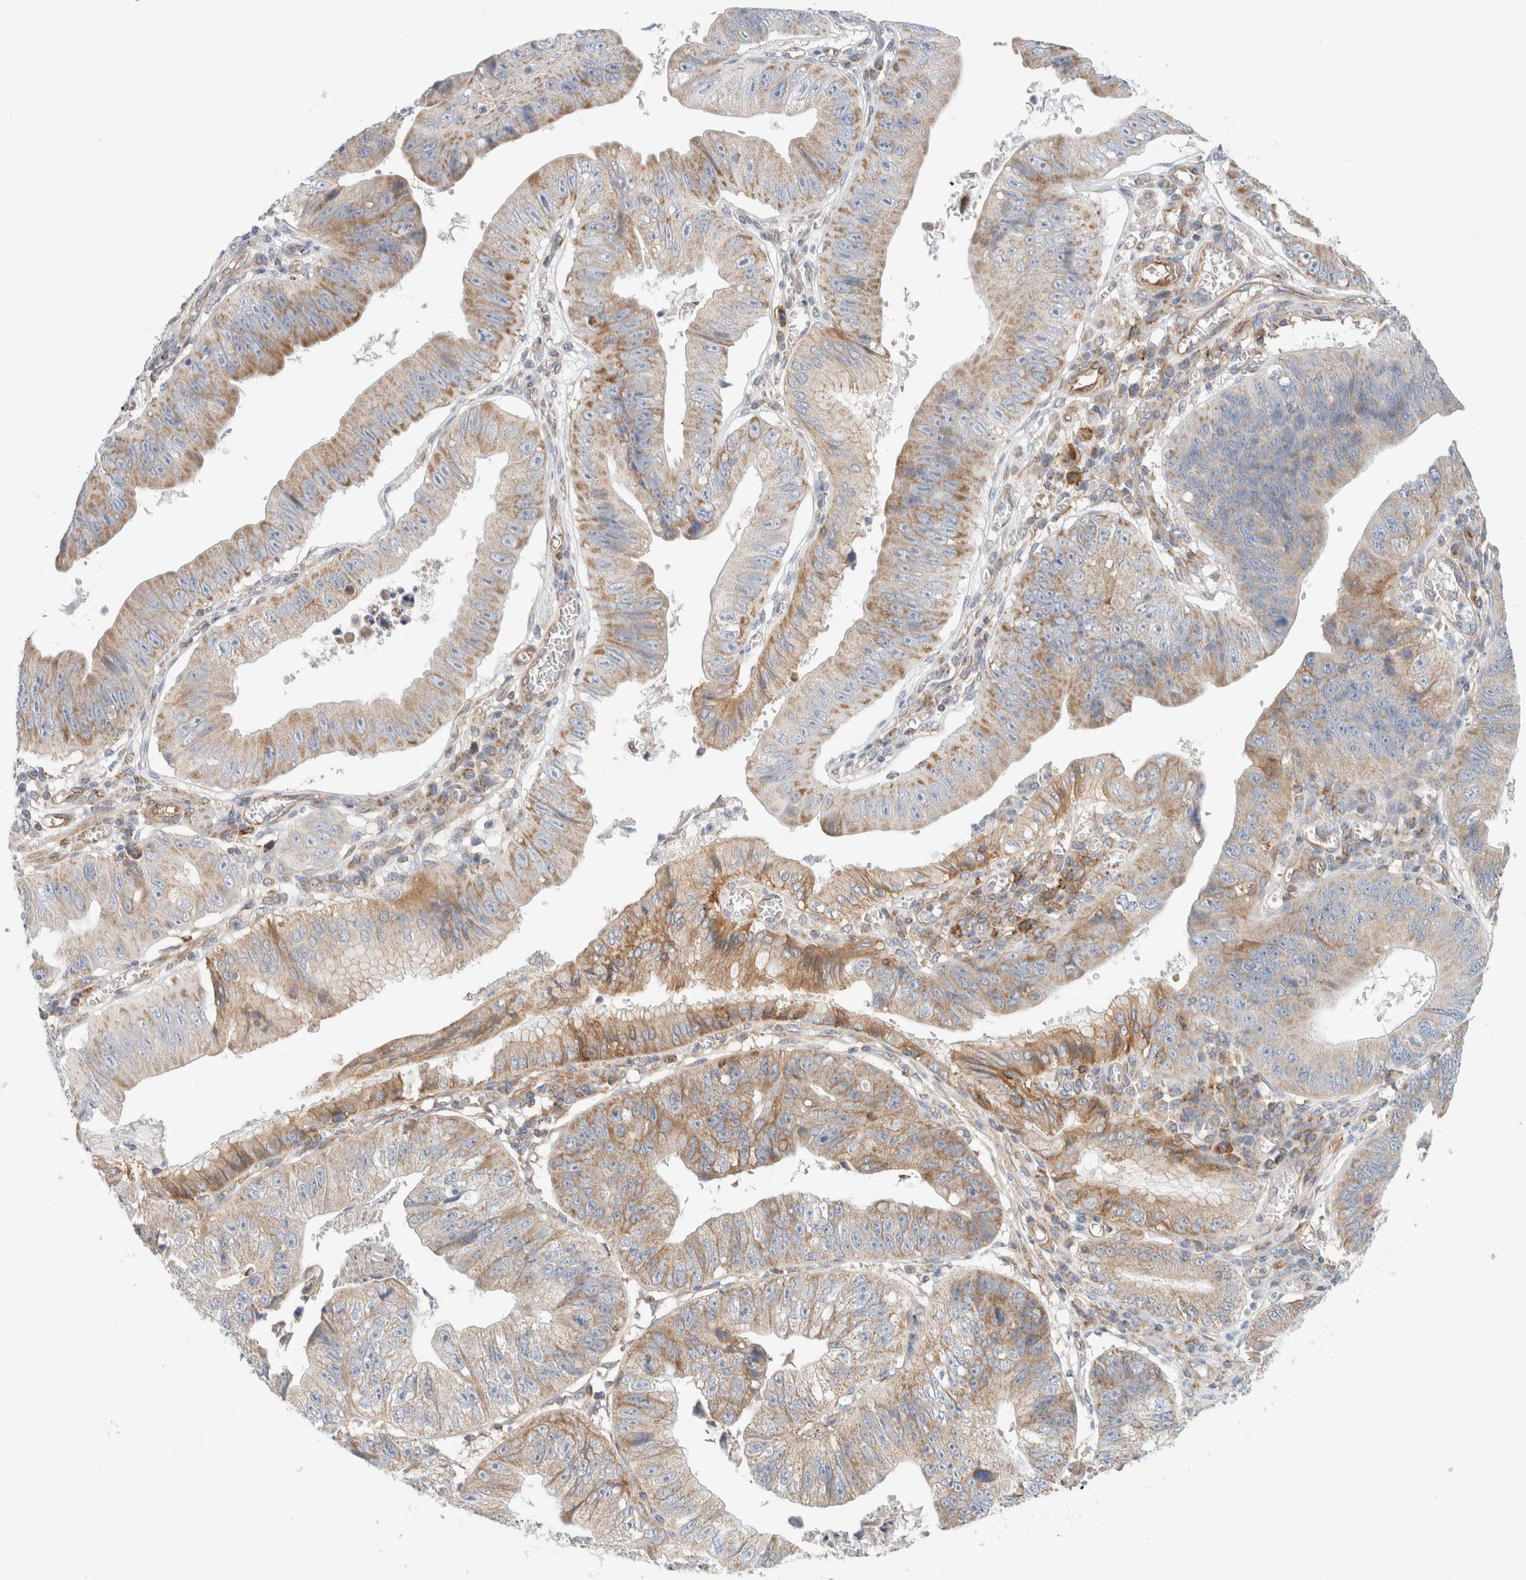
{"staining": {"intensity": "moderate", "quantity": "25%-75%", "location": "cytoplasmic/membranous"}, "tissue": "stomach cancer", "cell_type": "Tumor cells", "image_type": "cancer", "snomed": [{"axis": "morphology", "description": "Adenocarcinoma, NOS"}, {"axis": "topography", "description": "Stomach"}], "caption": "Stomach cancer (adenocarcinoma) stained for a protein (brown) displays moderate cytoplasmic/membranous positive positivity in about 25%-75% of tumor cells.", "gene": "MRM3", "patient": {"sex": "male", "age": 59}}